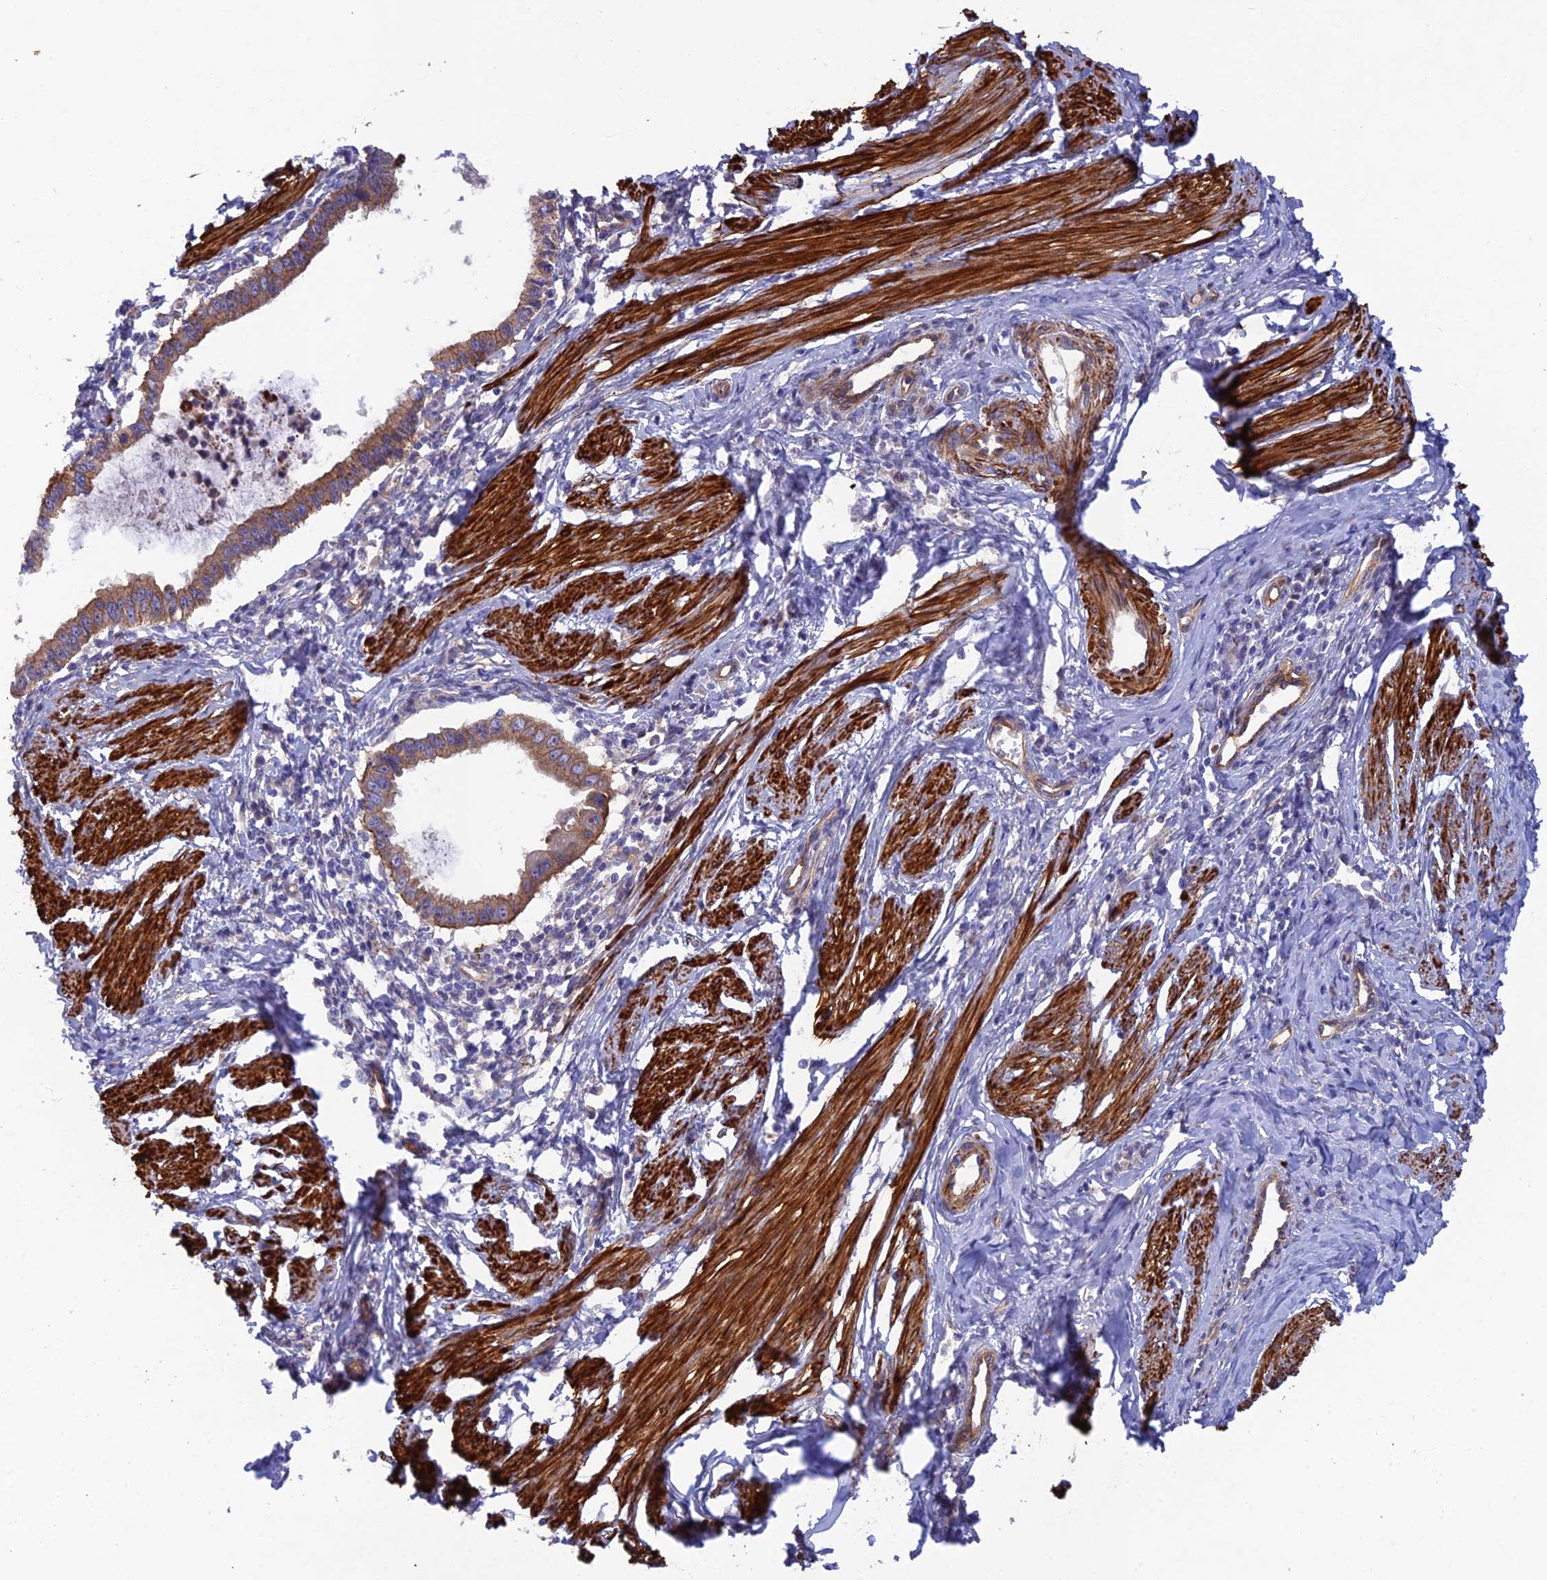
{"staining": {"intensity": "moderate", "quantity": ">75%", "location": "cytoplasmic/membranous"}, "tissue": "cervical cancer", "cell_type": "Tumor cells", "image_type": "cancer", "snomed": [{"axis": "morphology", "description": "Adenocarcinoma, NOS"}, {"axis": "topography", "description": "Cervix"}], "caption": "Cervical adenocarcinoma was stained to show a protein in brown. There is medium levels of moderate cytoplasmic/membranous positivity in approximately >75% of tumor cells.", "gene": "RALGAPA2", "patient": {"sex": "female", "age": 36}}